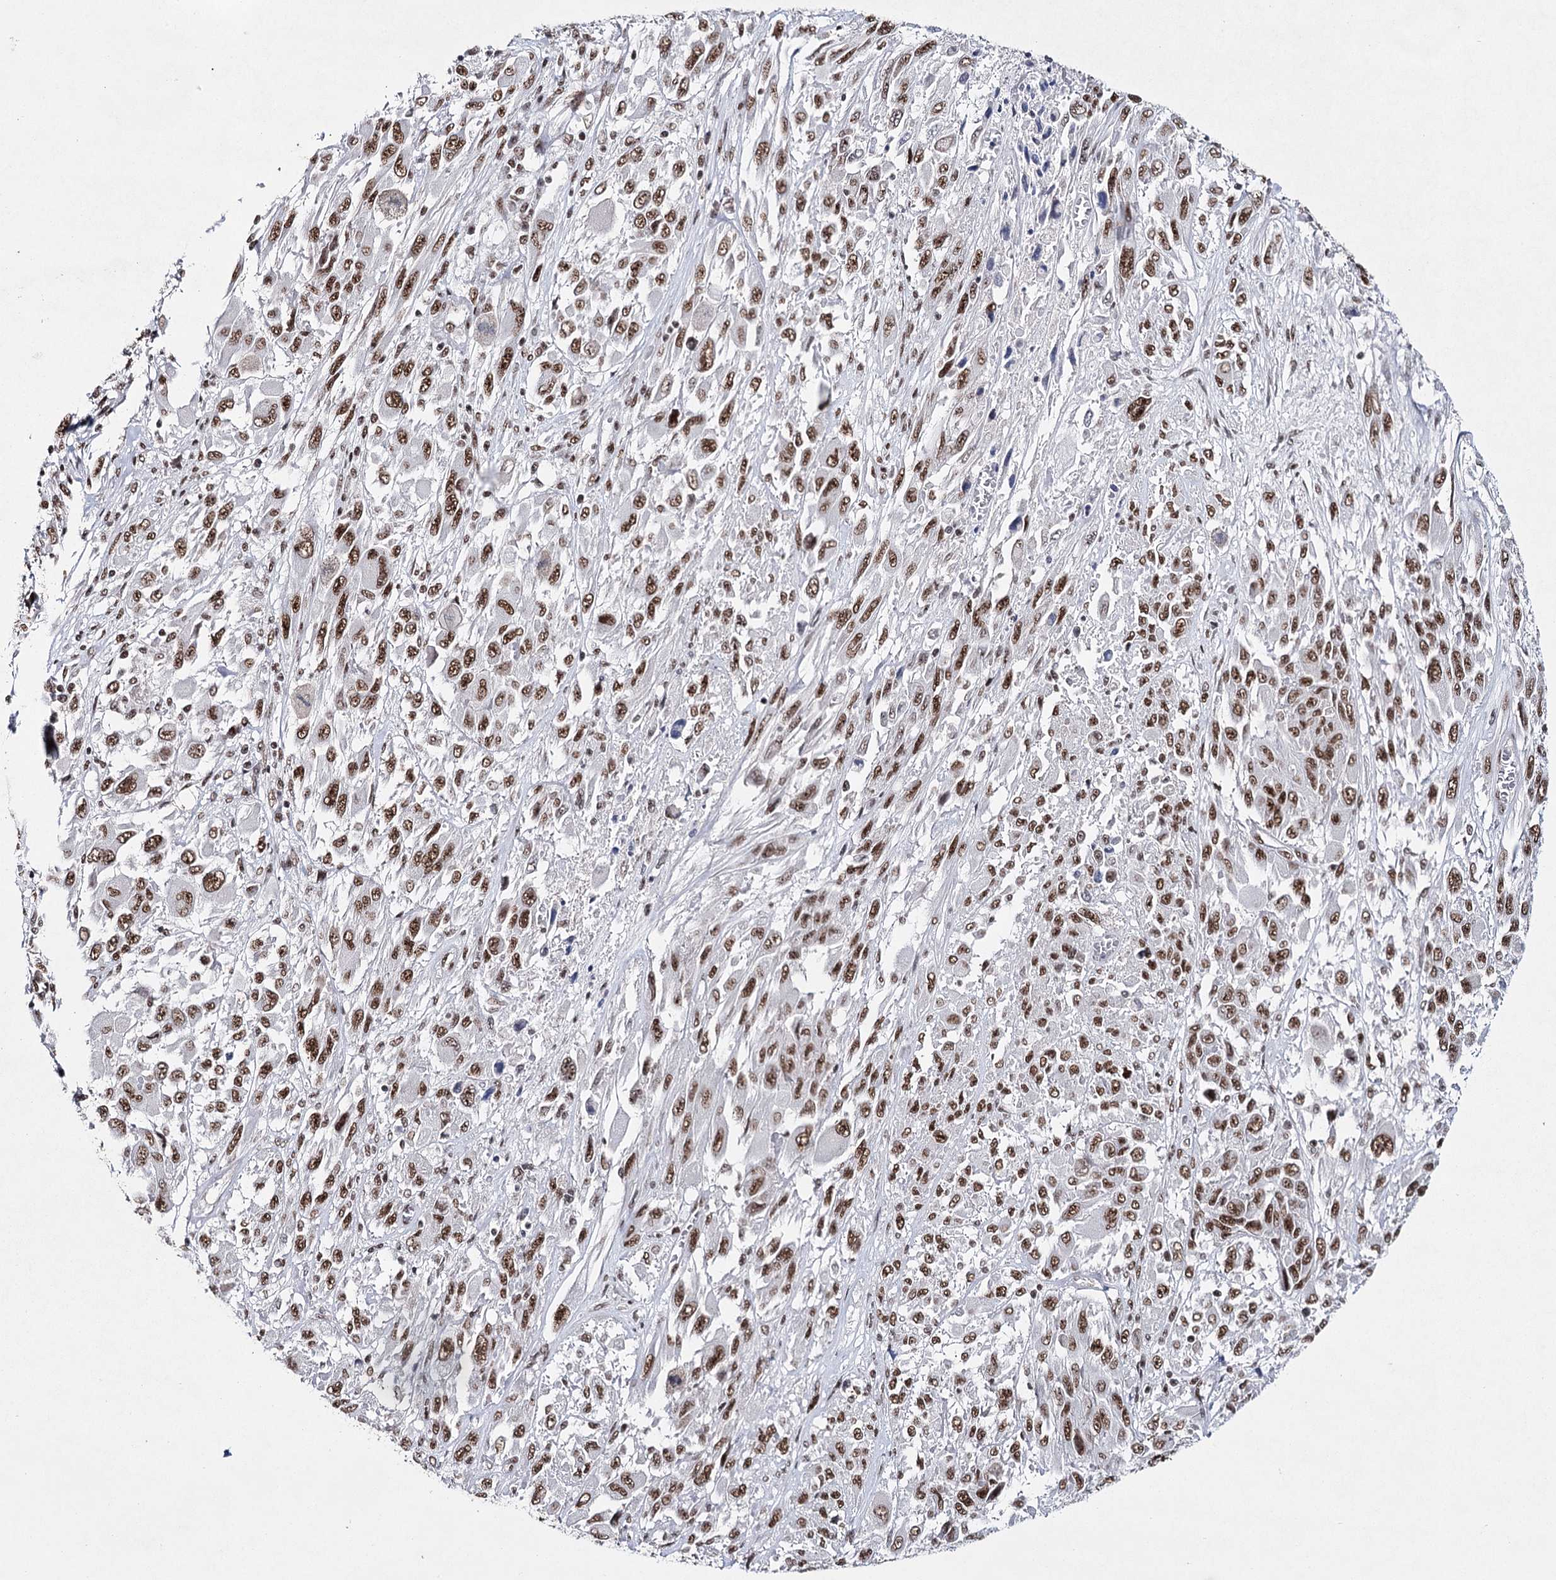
{"staining": {"intensity": "moderate", "quantity": ">75%", "location": "nuclear"}, "tissue": "melanoma", "cell_type": "Tumor cells", "image_type": "cancer", "snomed": [{"axis": "morphology", "description": "Malignant melanoma, NOS"}, {"axis": "topography", "description": "Skin"}], "caption": "Immunohistochemical staining of malignant melanoma displays medium levels of moderate nuclear staining in about >75% of tumor cells.", "gene": "SCAF8", "patient": {"sex": "female", "age": 91}}